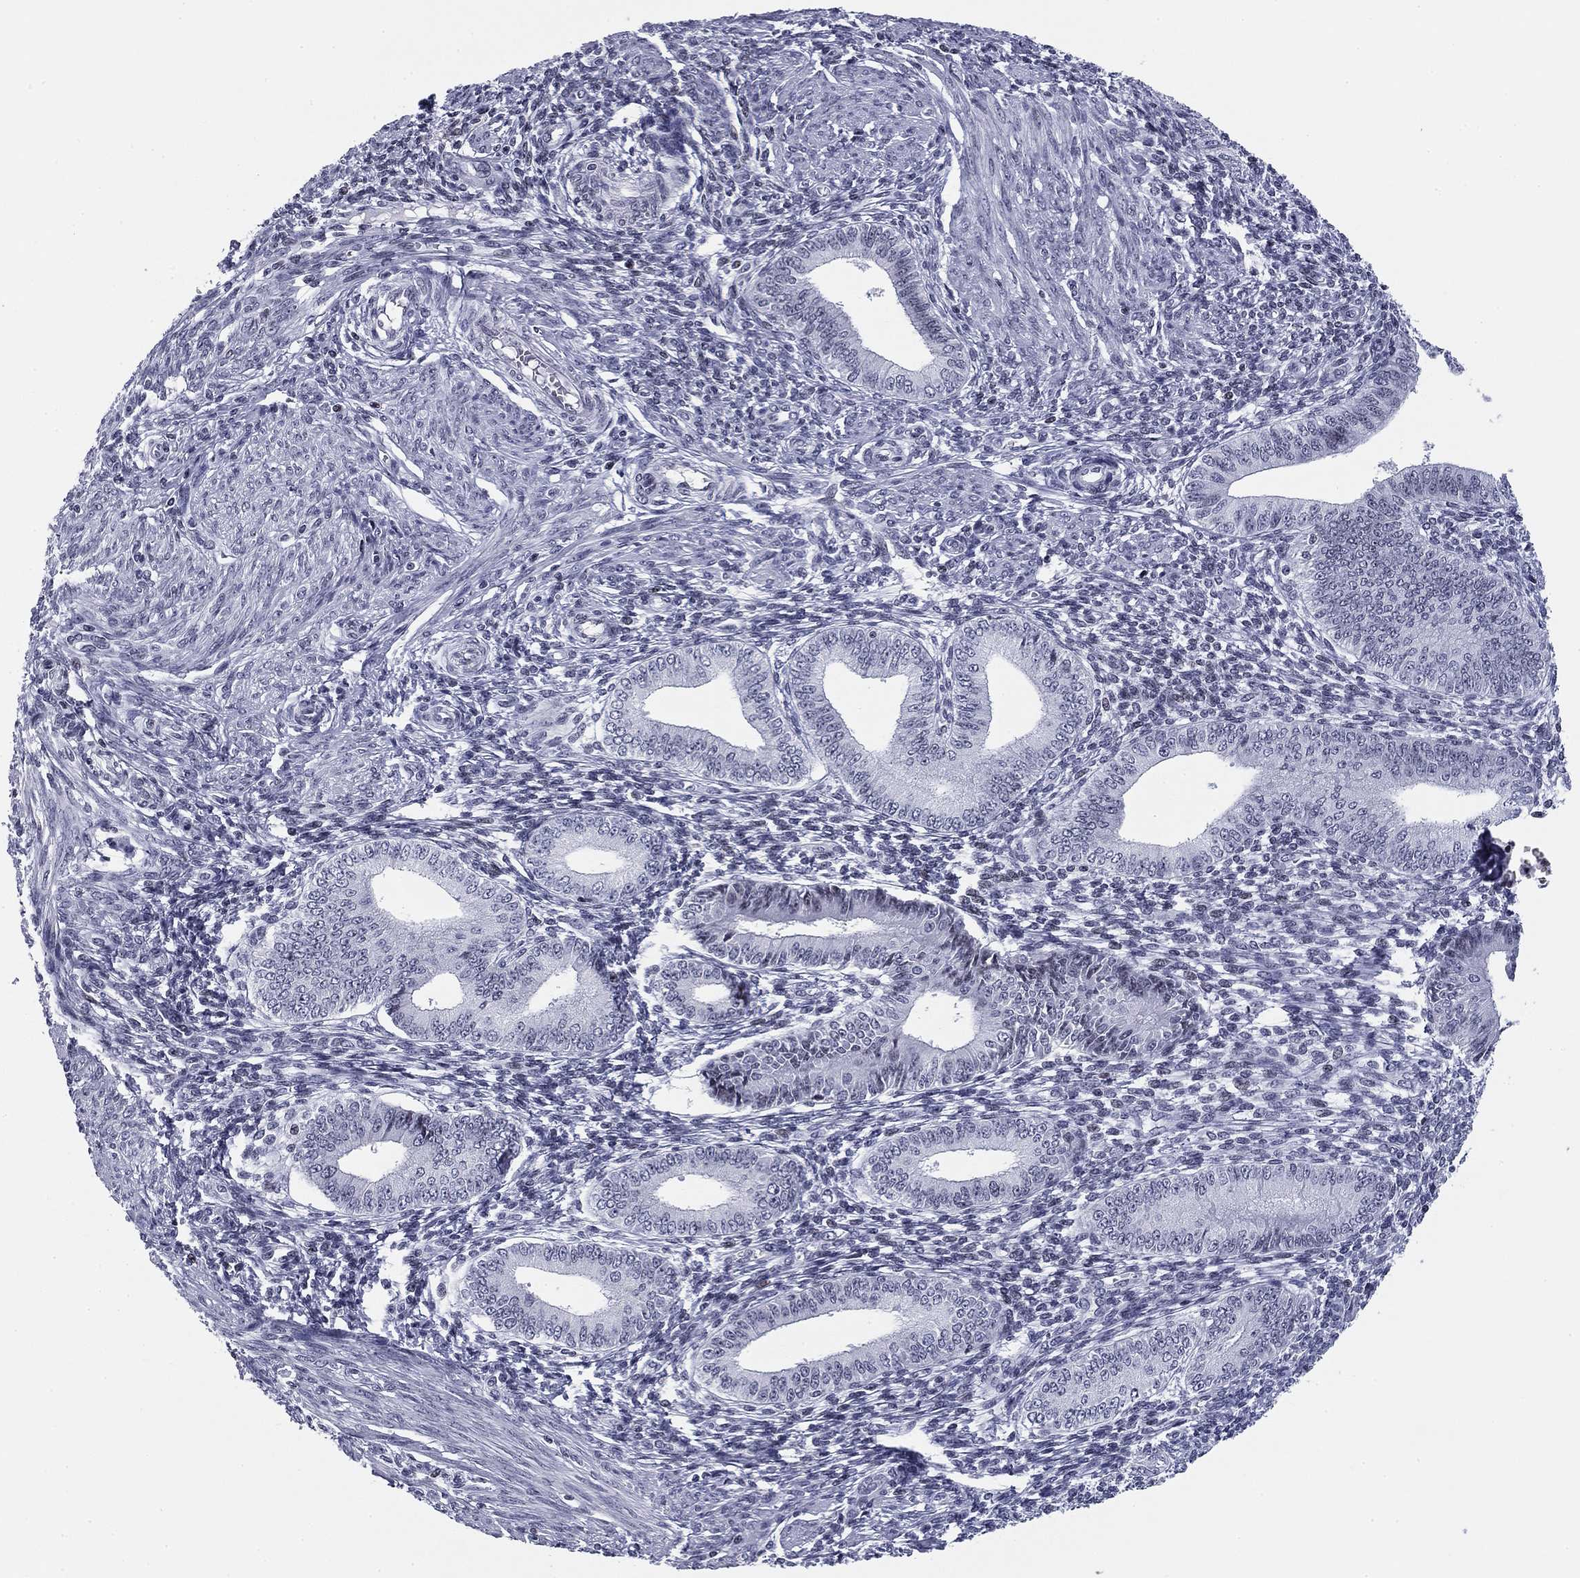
{"staining": {"intensity": "negative", "quantity": "none", "location": "none"}, "tissue": "endometrium", "cell_type": "Cells in endometrial stroma", "image_type": "normal", "snomed": [{"axis": "morphology", "description": "Normal tissue, NOS"}, {"axis": "topography", "description": "Endometrium"}], "caption": "Photomicrograph shows no protein expression in cells in endometrial stroma of benign endometrium. (DAB immunohistochemistry (IHC), high magnification).", "gene": "CCDC144A", "patient": {"sex": "female", "age": 42}}